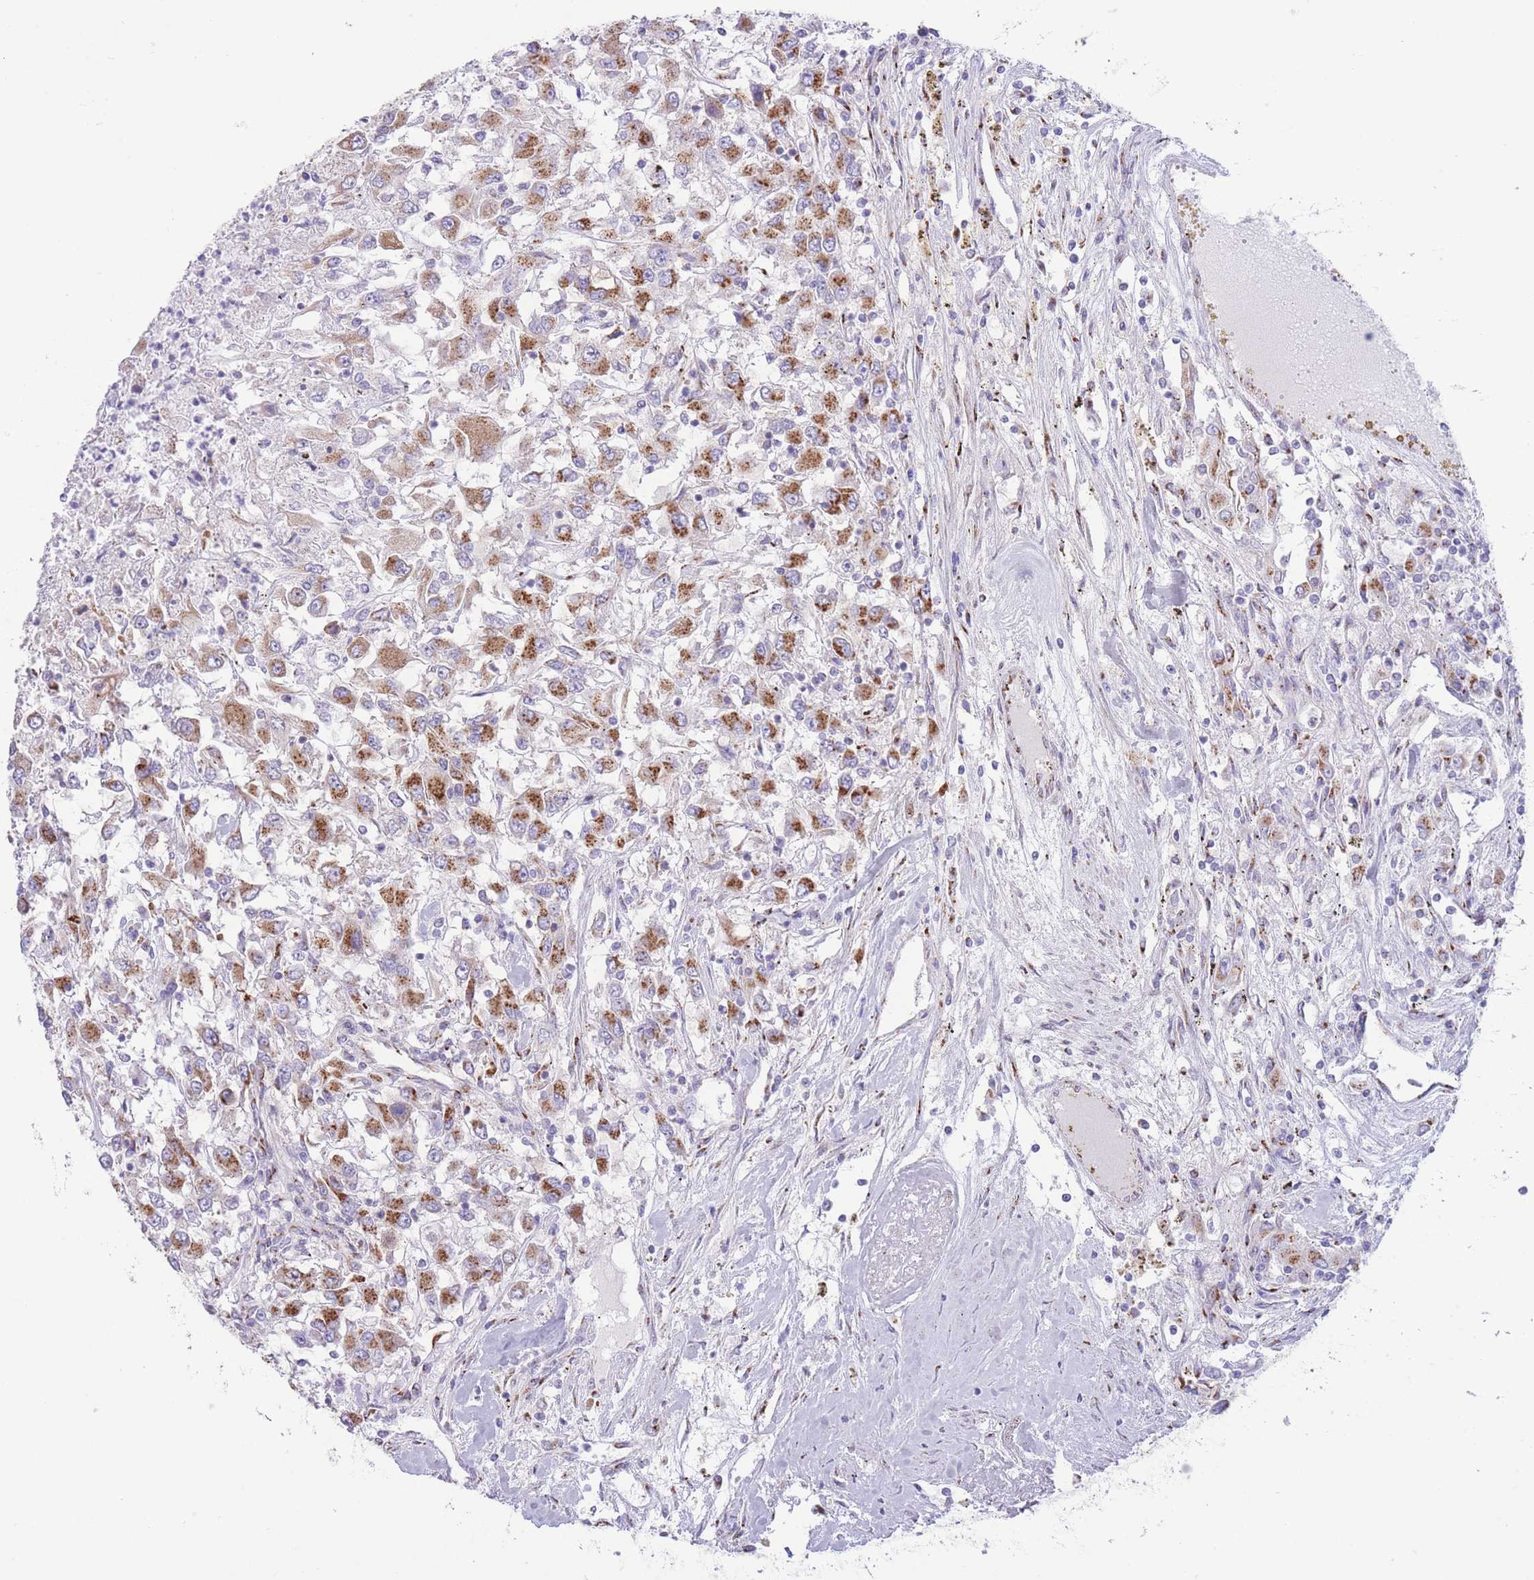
{"staining": {"intensity": "moderate", "quantity": ">75%", "location": "cytoplasmic/membranous"}, "tissue": "renal cancer", "cell_type": "Tumor cells", "image_type": "cancer", "snomed": [{"axis": "morphology", "description": "Adenocarcinoma, NOS"}, {"axis": "topography", "description": "Kidney"}], "caption": "The immunohistochemical stain labels moderate cytoplasmic/membranous expression in tumor cells of renal cancer tissue.", "gene": "MPND", "patient": {"sex": "female", "age": 67}}